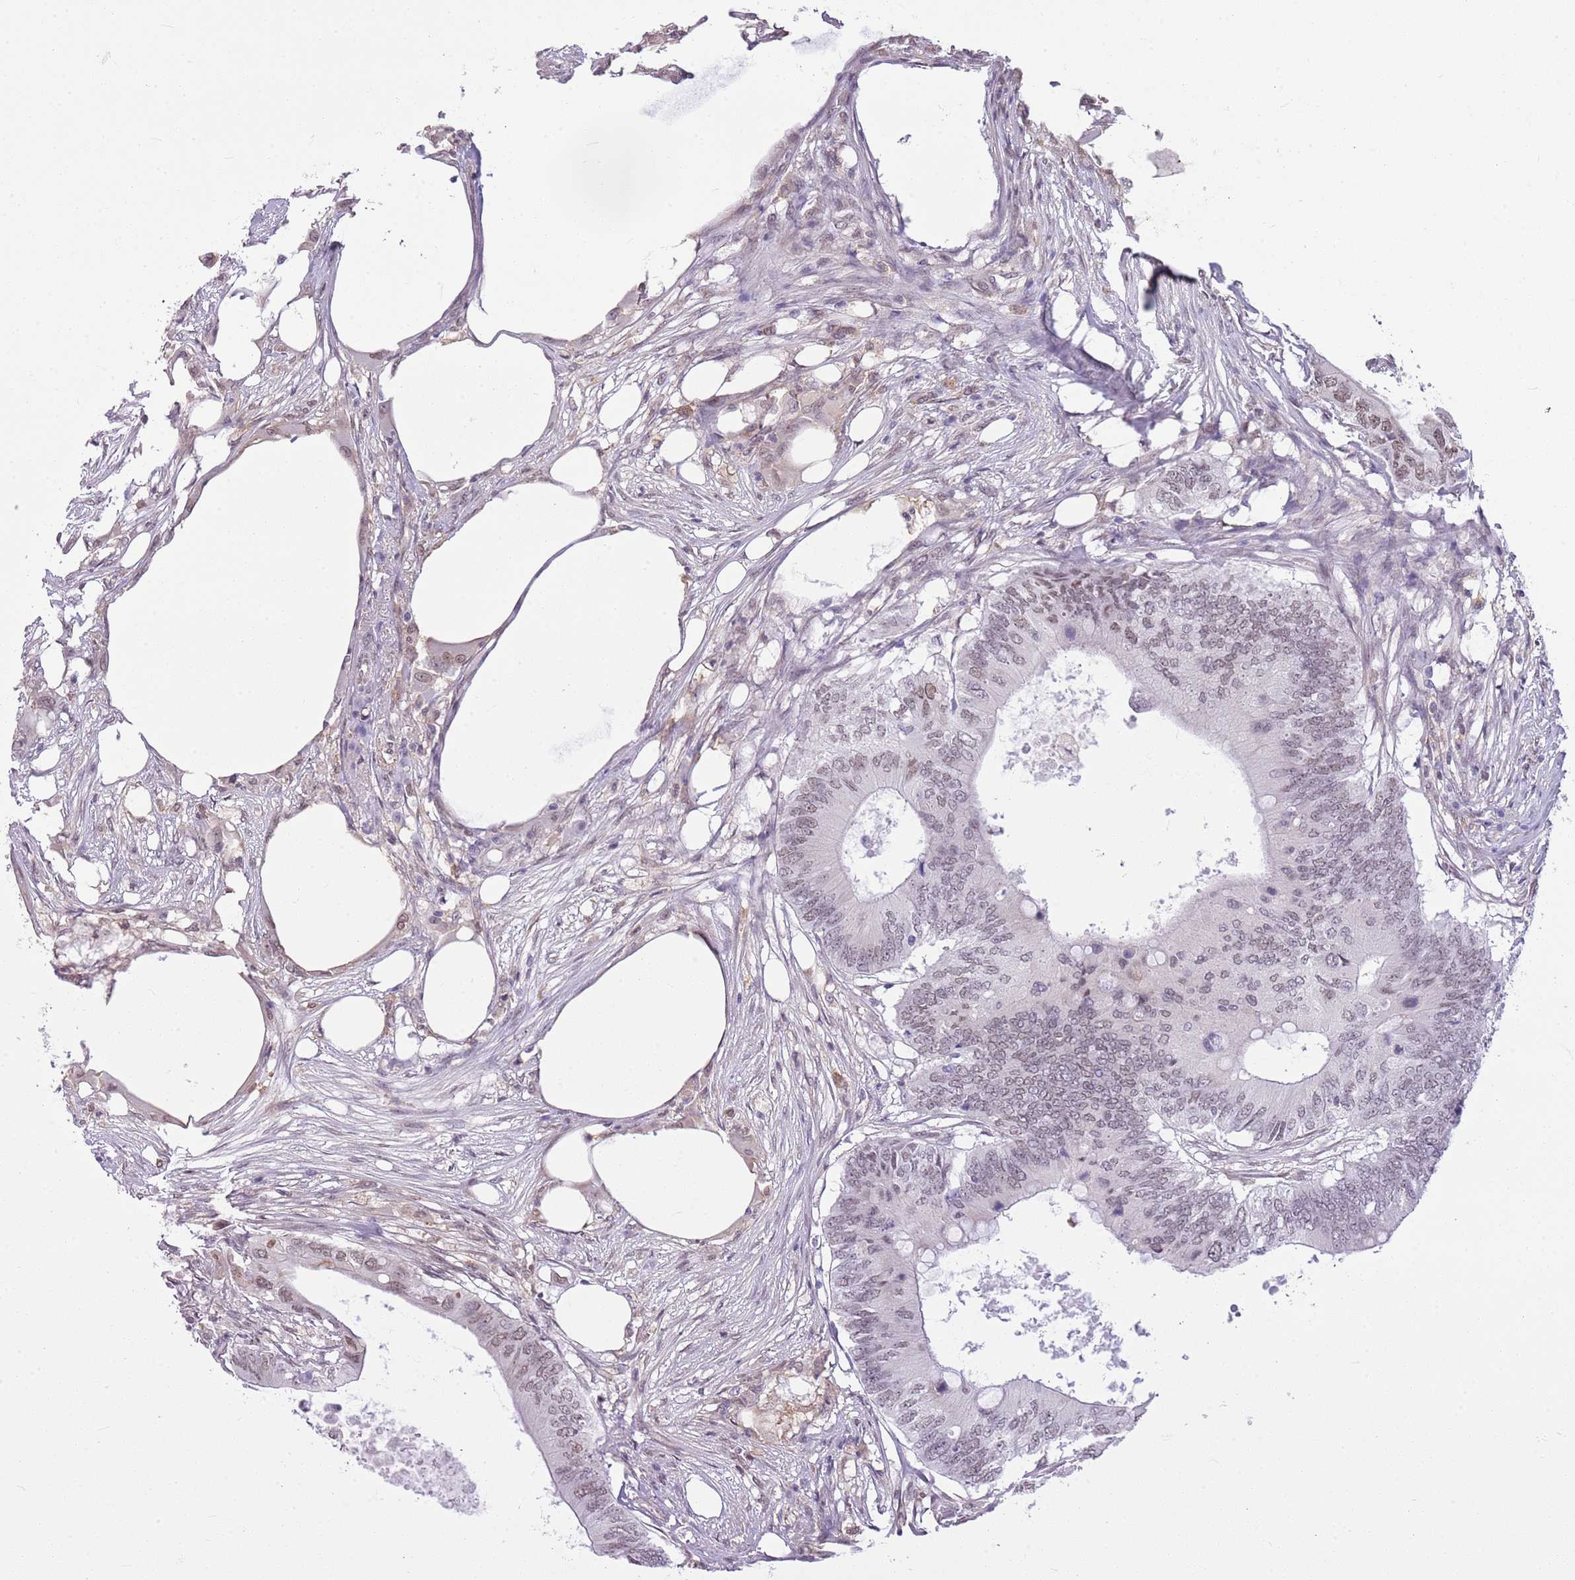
{"staining": {"intensity": "moderate", "quantity": "<25%", "location": "nuclear"}, "tissue": "colorectal cancer", "cell_type": "Tumor cells", "image_type": "cancer", "snomed": [{"axis": "morphology", "description": "Adenocarcinoma, NOS"}, {"axis": "topography", "description": "Colon"}], "caption": "Colorectal cancer (adenocarcinoma) tissue exhibits moderate nuclear staining in approximately <25% of tumor cells", "gene": "DHX32", "patient": {"sex": "male", "age": 71}}